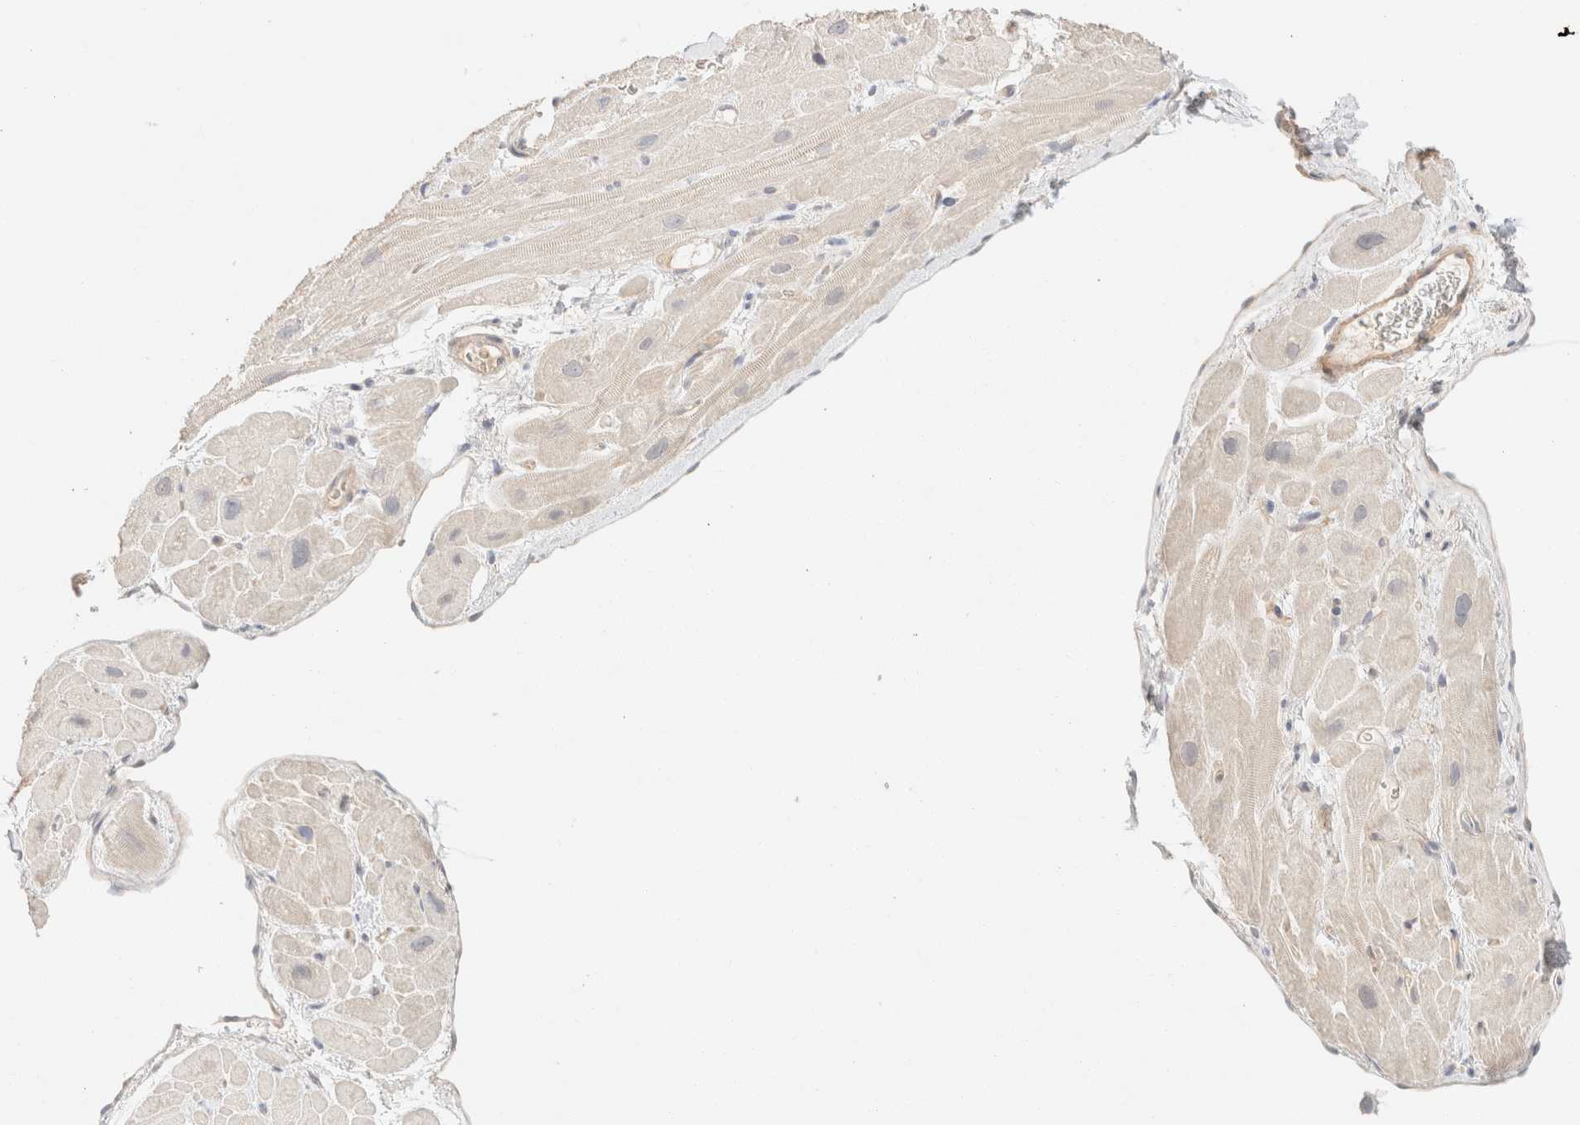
{"staining": {"intensity": "moderate", "quantity": "<25%", "location": "cytoplasmic/membranous"}, "tissue": "heart muscle", "cell_type": "Cardiomyocytes", "image_type": "normal", "snomed": [{"axis": "morphology", "description": "Normal tissue, NOS"}, {"axis": "topography", "description": "Heart"}], "caption": "About <25% of cardiomyocytes in normal heart muscle reveal moderate cytoplasmic/membranous protein staining as visualized by brown immunohistochemical staining.", "gene": "CSNK1E", "patient": {"sex": "male", "age": 49}}